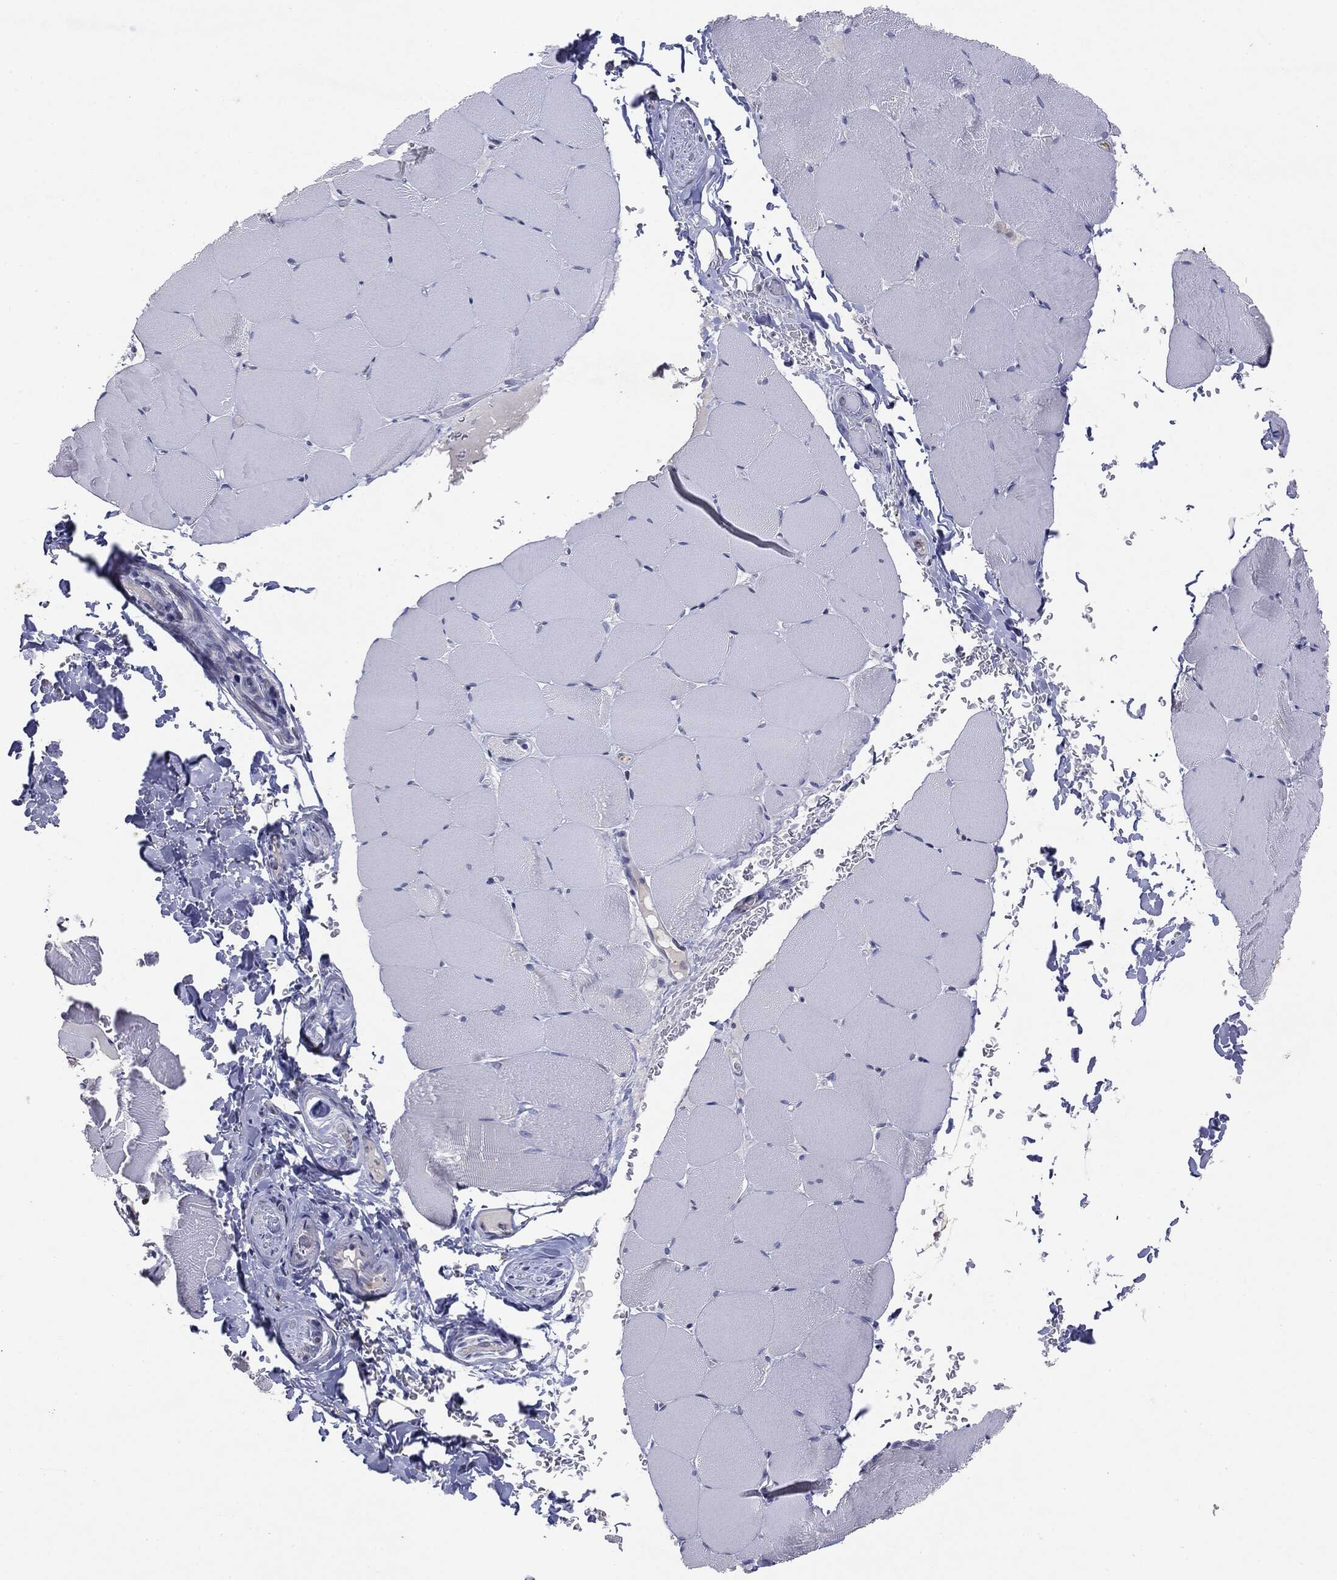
{"staining": {"intensity": "negative", "quantity": "none", "location": "none"}, "tissue": "skeletal muscle", "cell_type": "Myocytes", "image_type": "normal", "snomed": [{"axis": "morphology", "description": "Normal tissue, NOS"}, {"axis": "topography", "description": "Skeletal muscle"}], "caption": "A high-resolution image shows immunohistochemistry (IHC) staining of normal skeletal muscle, which reveals no significant expression in myocytes.", "gene": "KIF2C", "patient": {"sex": "female", "age": 37}}